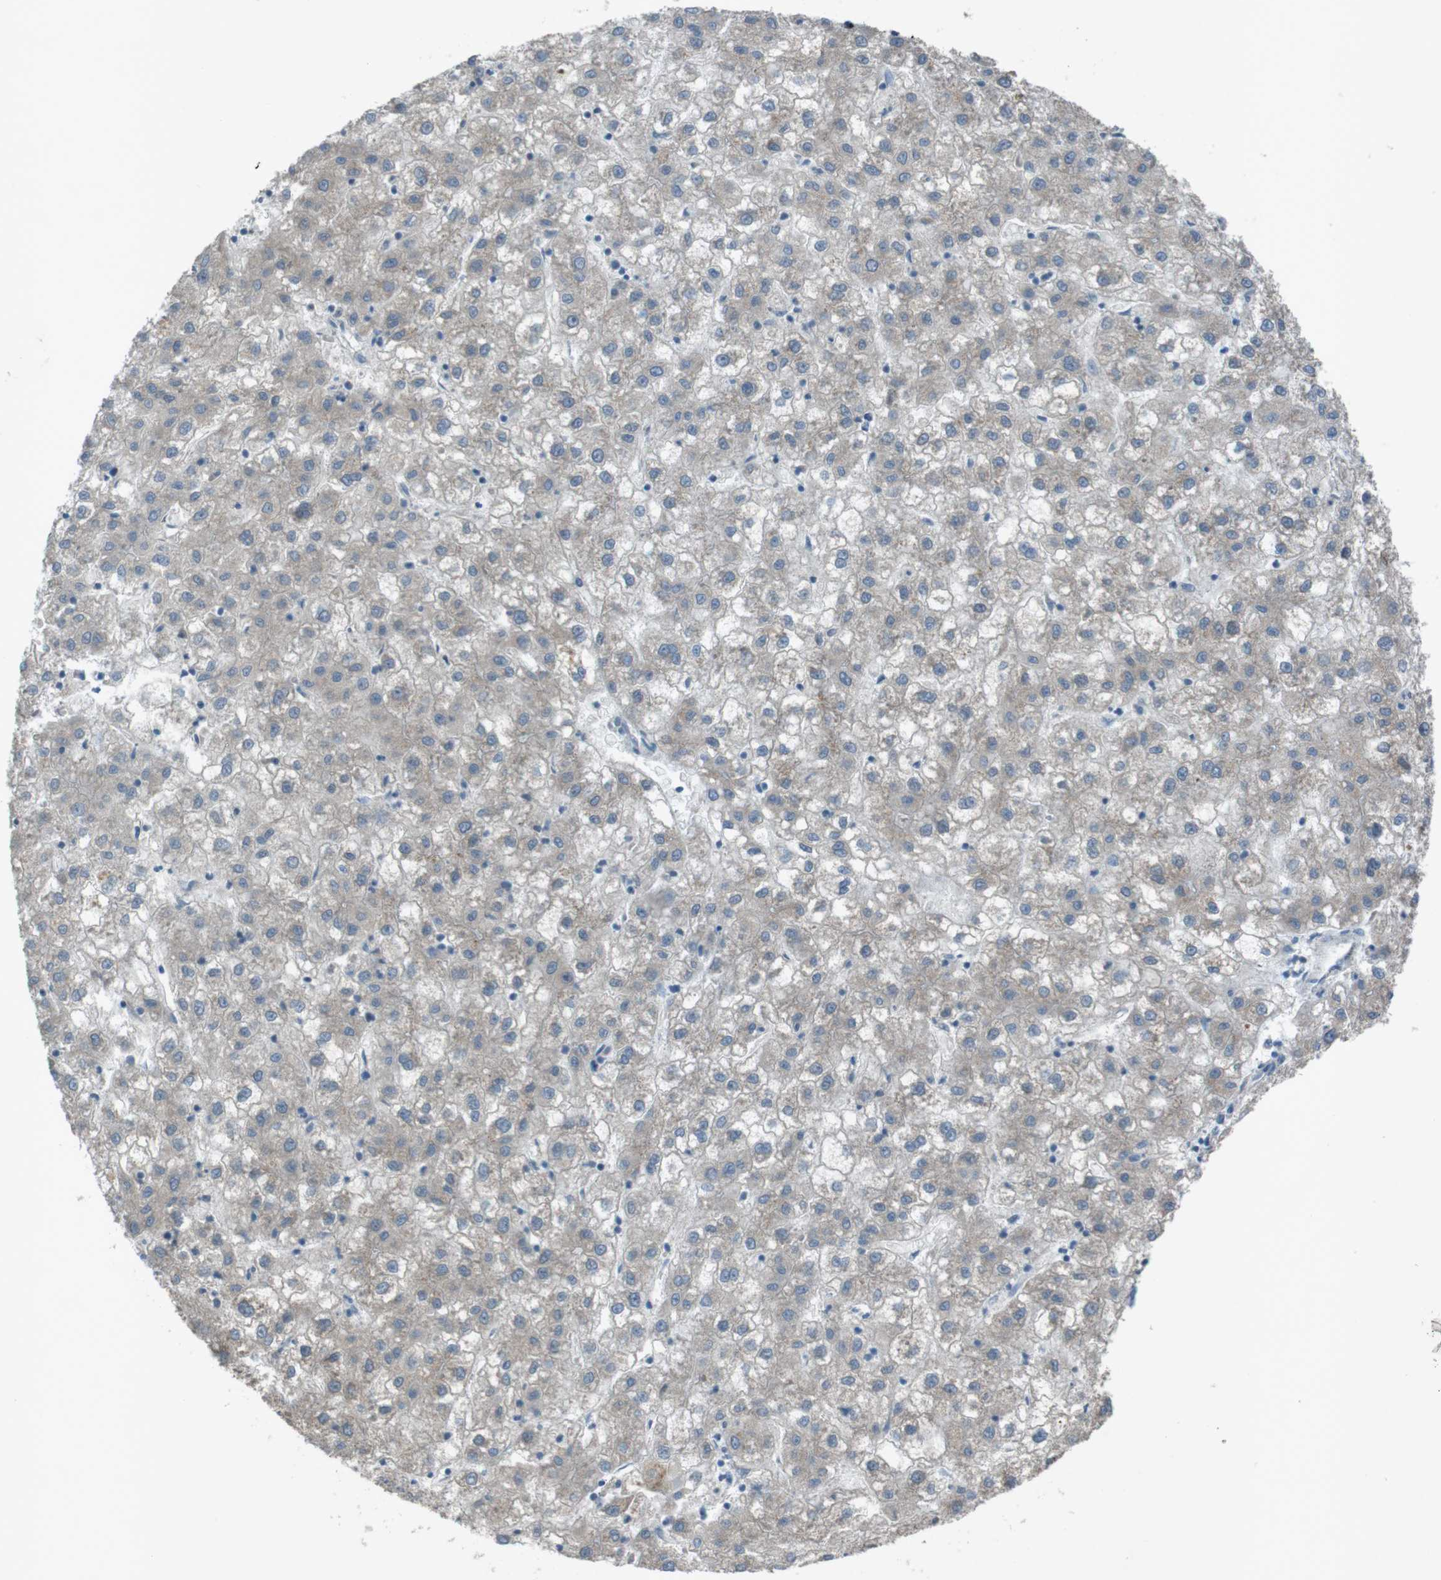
{"staining": {"intensity": "negative", "quantity": "none", "location": "none"}, "tissue": "liver cancer", "cell_type": "Tumor cells", "image_type": "cancer", "snomed": [{"axis": "morphology", "description": "Carcinoma, Hepatocellular, NOS"}, {"axis": "topography", "description": "Liver"}], "caption": "Image shows no significant protein staining in tumor cells of liver cancer (hepatocellular carcinoma).", "gene": "TMEM41B", "patient": {"sex": "male", "age": 72}}